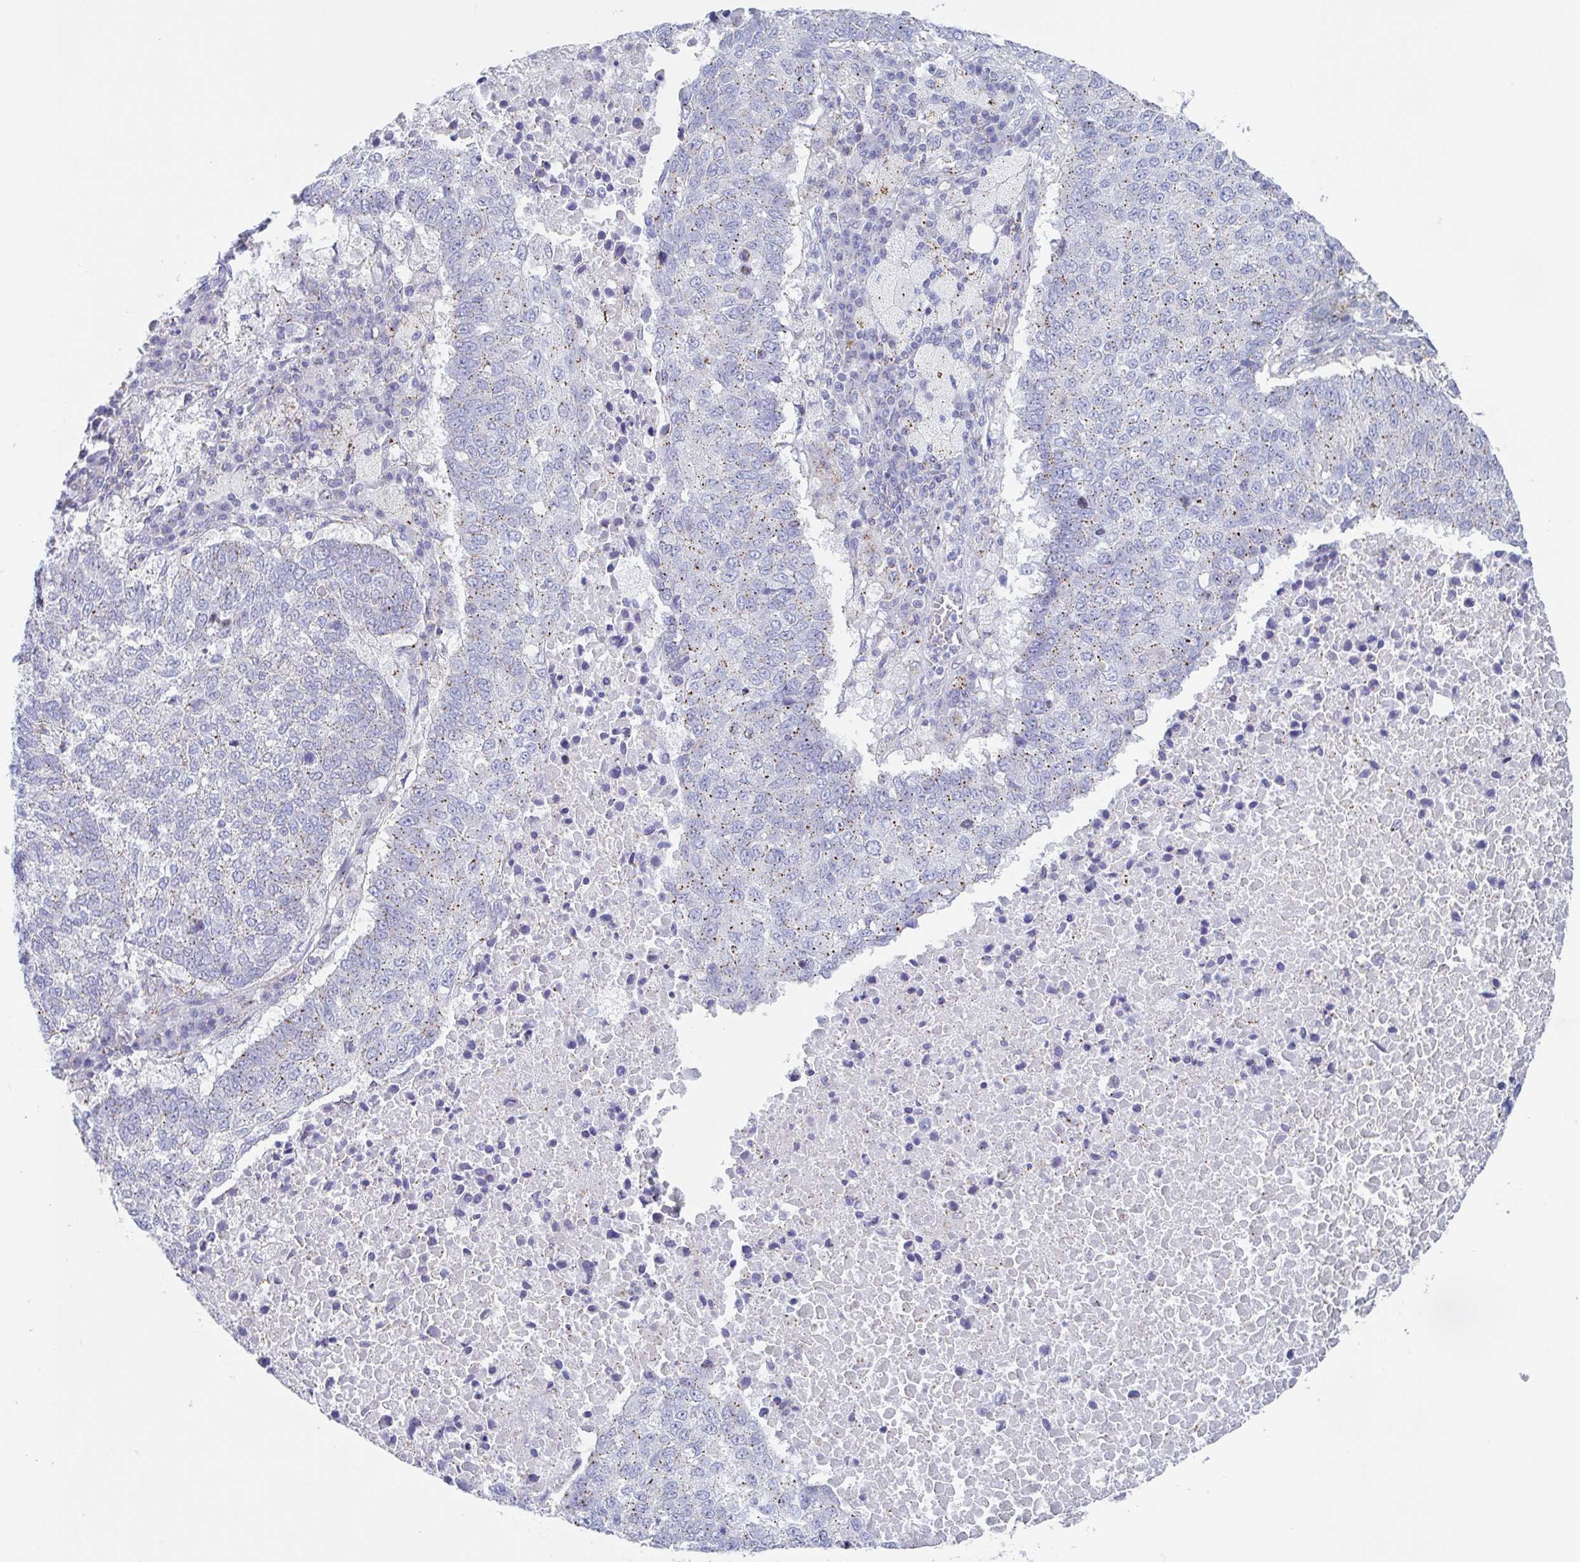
{"staining": {"intensity": "moderate", "quantity": "25%-75%", "location": "cytoplasmic/membranous"}, "tissue": "lung cancer", "cell_type": "Tumor cells", "image_type": "cancer", "snomed": [{"axis": "morphology", "description": "Squamous cell carcinoma, NOS"}, {"axis": "topography", "description": "Lung"}], "caption": "Lung cancer (squamous cell carcinoma) stained with a protein marker displays moderate staining in tumor cells.", "gene": "CHMP5", "patient": {"sex": "male", "age": 73}}